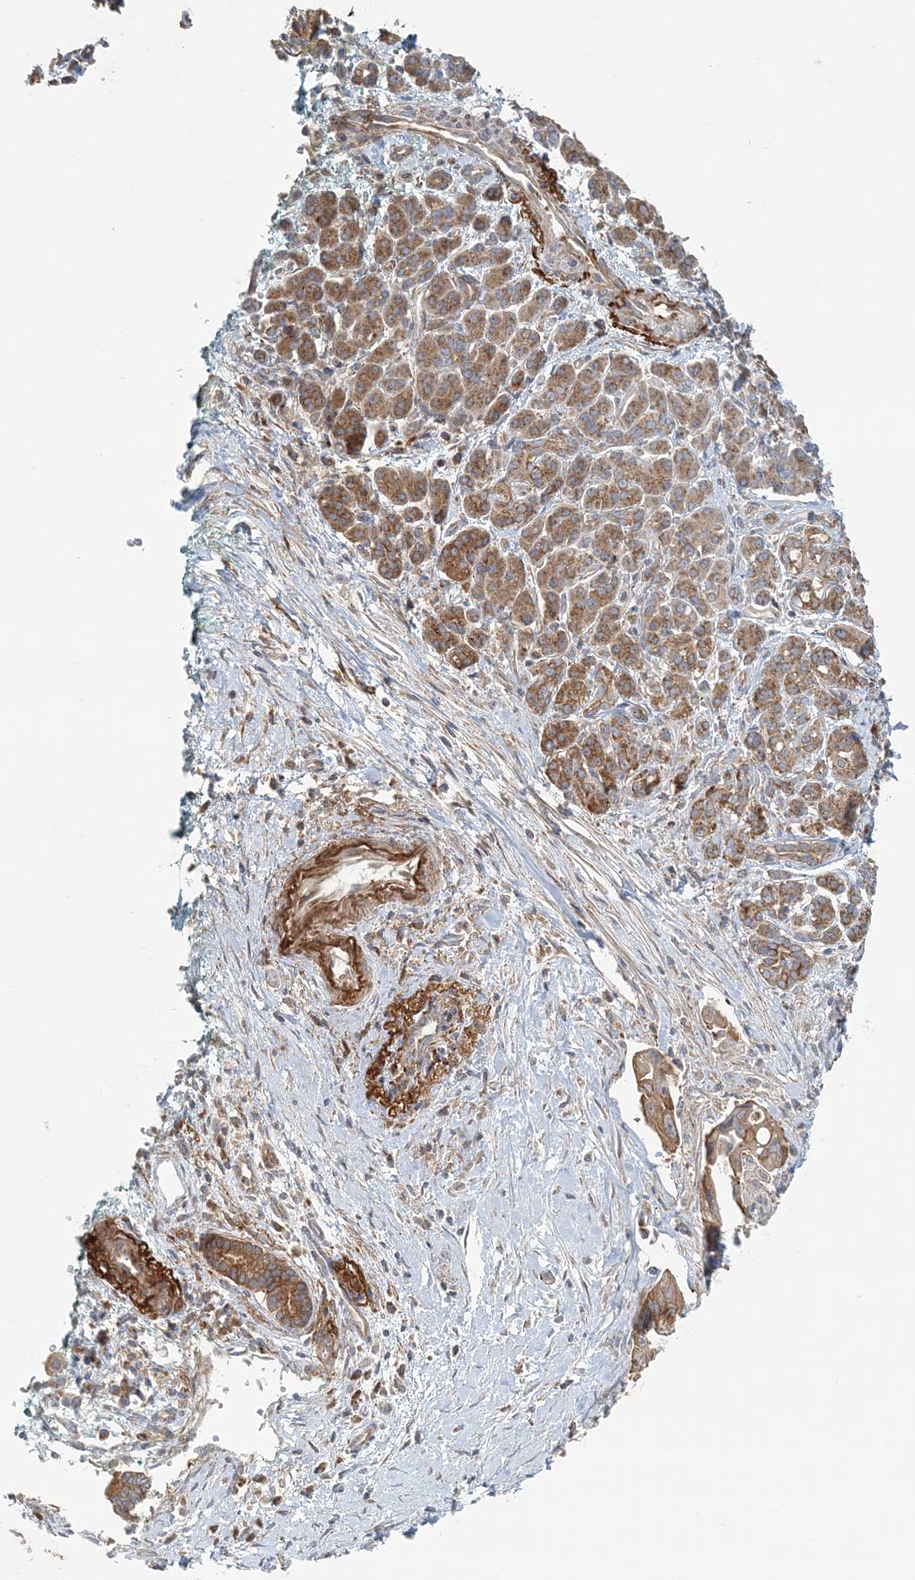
{"staining": {"intensity": "moderate", "quantity": ">75%", "location": "cytoplasmic/membranous"}, "tissue": "pancreatic cancer", "cell_type": "Tumor cells", "image_type": "cancer", "snomed": [{"axis": "morphology", "description": "Adenocarcinoma, NOS"}, {"axis": "topography", "description": "Pancreas"}], "caption": "A brown stain labels moderate cytoplasmic/membranous positivity of a protein in pancreatic cancer tumor cells.", "gene": "MMUT", "patient": {"sex": "male", "age": 78}}